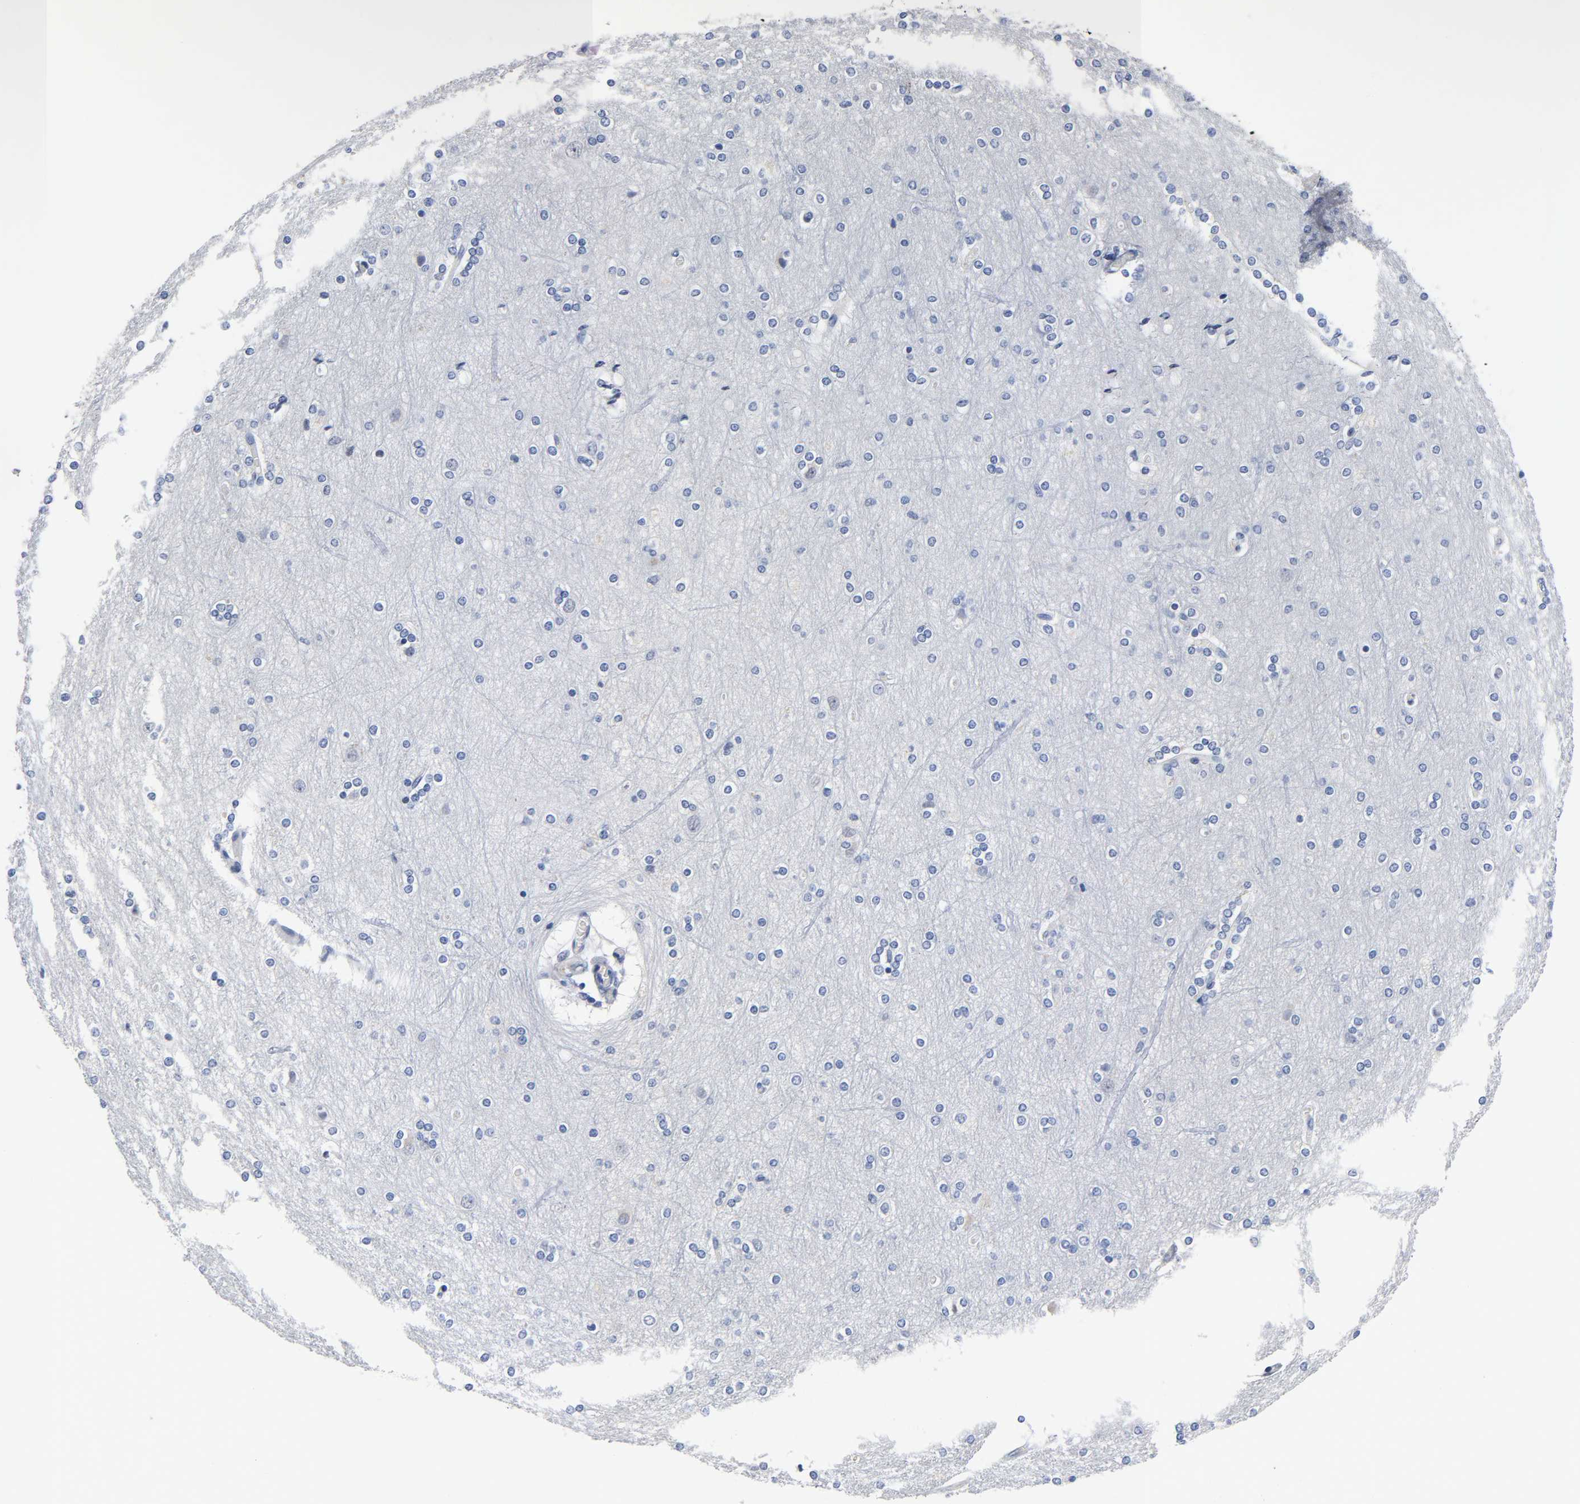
{"staining": {"intensity": "negative", "quantity": "none", "location": "none"}, "tissue": "cerebral cortex", "cell_type": "Endothelial cells", "image_type": "normal", "snomed": [{"axis": "morphology", "description": "Normal tissue, NOS"}, {"axis": "topography", "description": "Cerebral cortex"}], "caption": "Human cerebral cortex stained for a protein using IHC reveals no expression in endothelial cells.", "gene": "NAB2", "patient": {"sex": "female", "age": 54}}